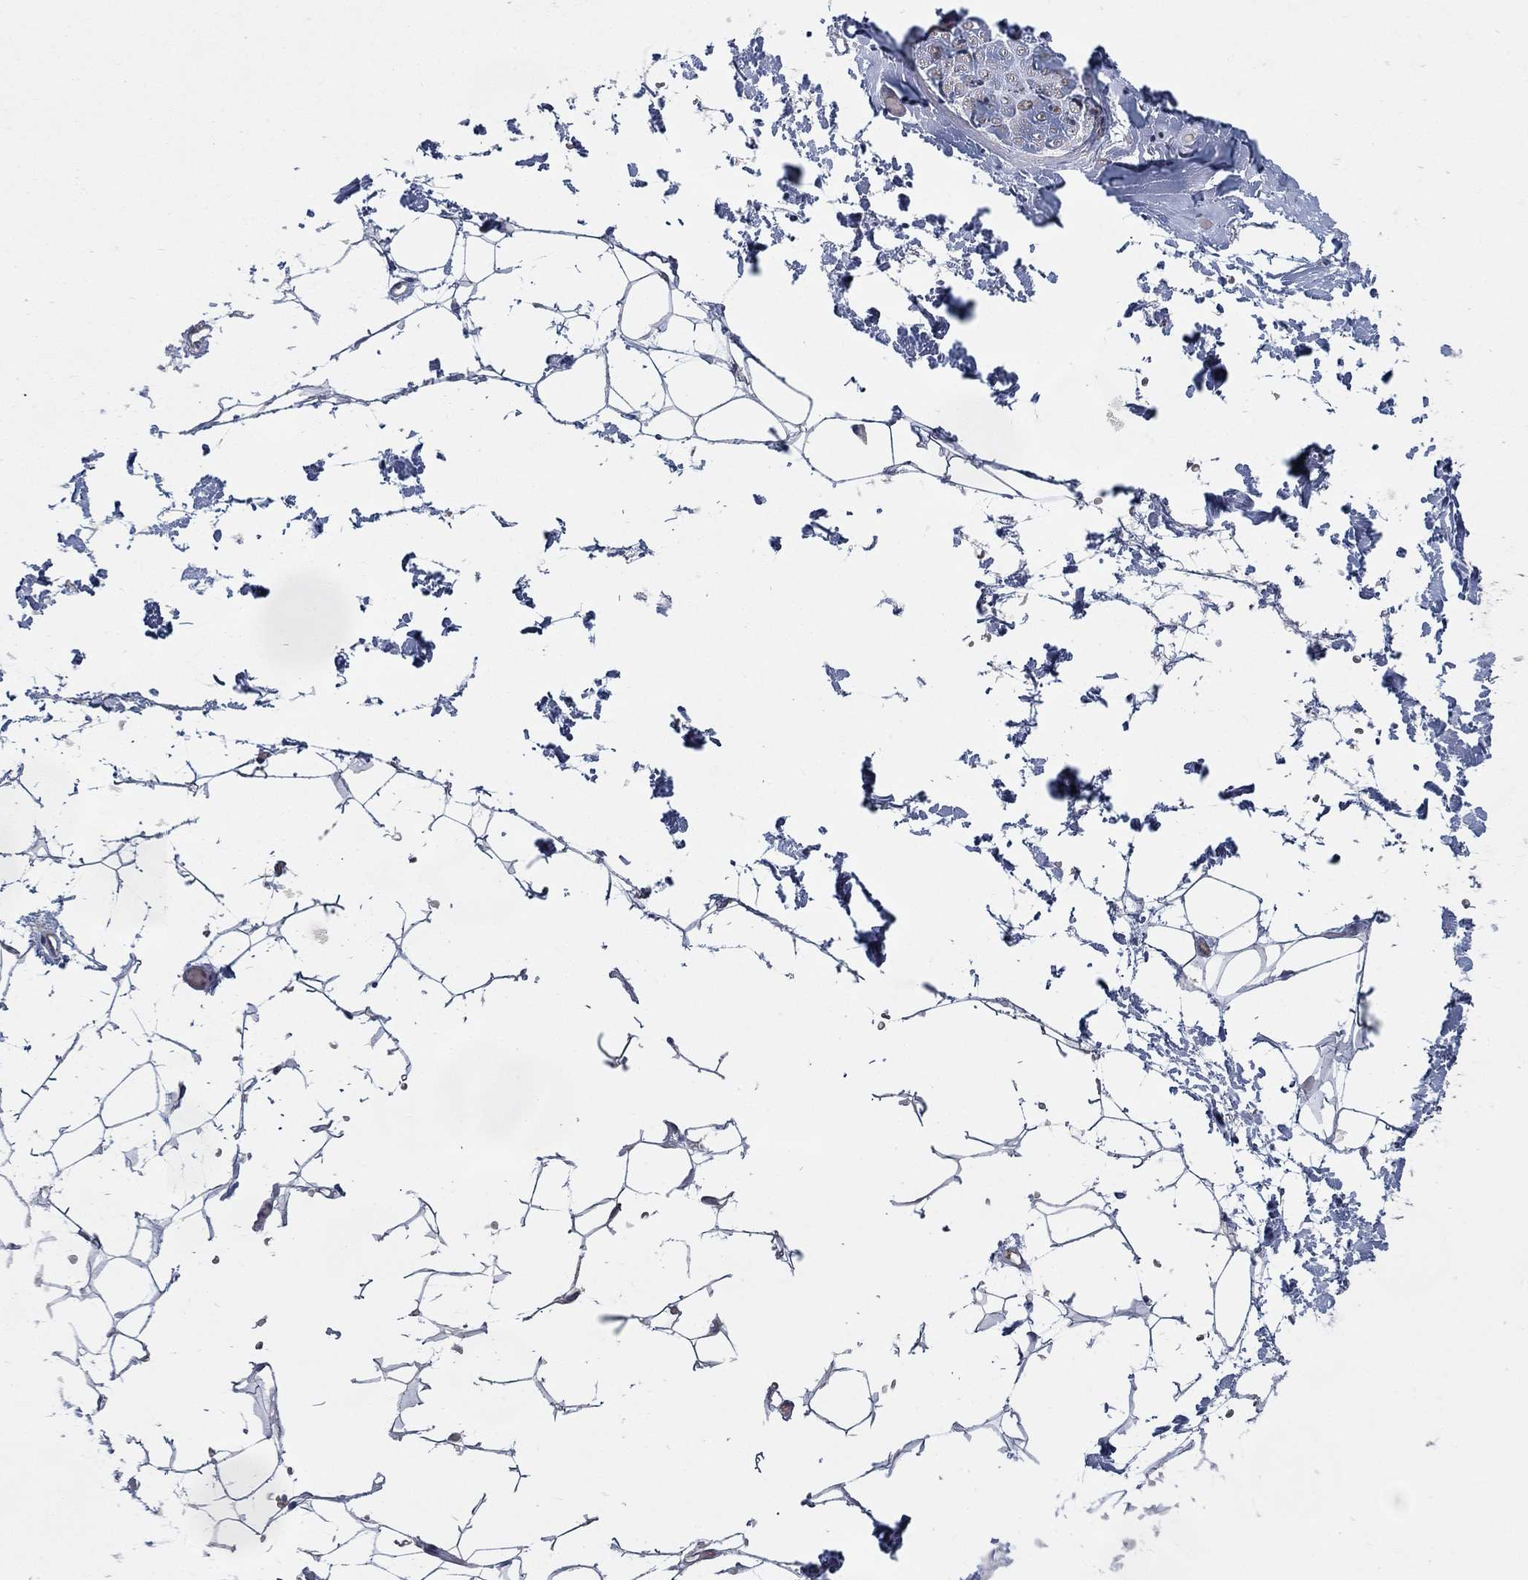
{"staining": {"intensity": "negative", "quantity": "none", "location": "none"}, "tissue": "adipose tissue", "cell_type": "Adipocytes", "image_type": "normal", "snomed": [{"axis": "morphology", "description": "Normal tissue, NOS"}, {"axis": "topography", "description": "Skin"}, {"axis": "topography", "description": "Peripheral nerve tissue"}], "caption": "Immunohistochemistry photomicrograph of normal human adipose tissue stained for a protein (brown), which demonstrates no expression in adipocytes.", "gene": "SH3RF1", "patient": {"sex": "female", "age": 56}}